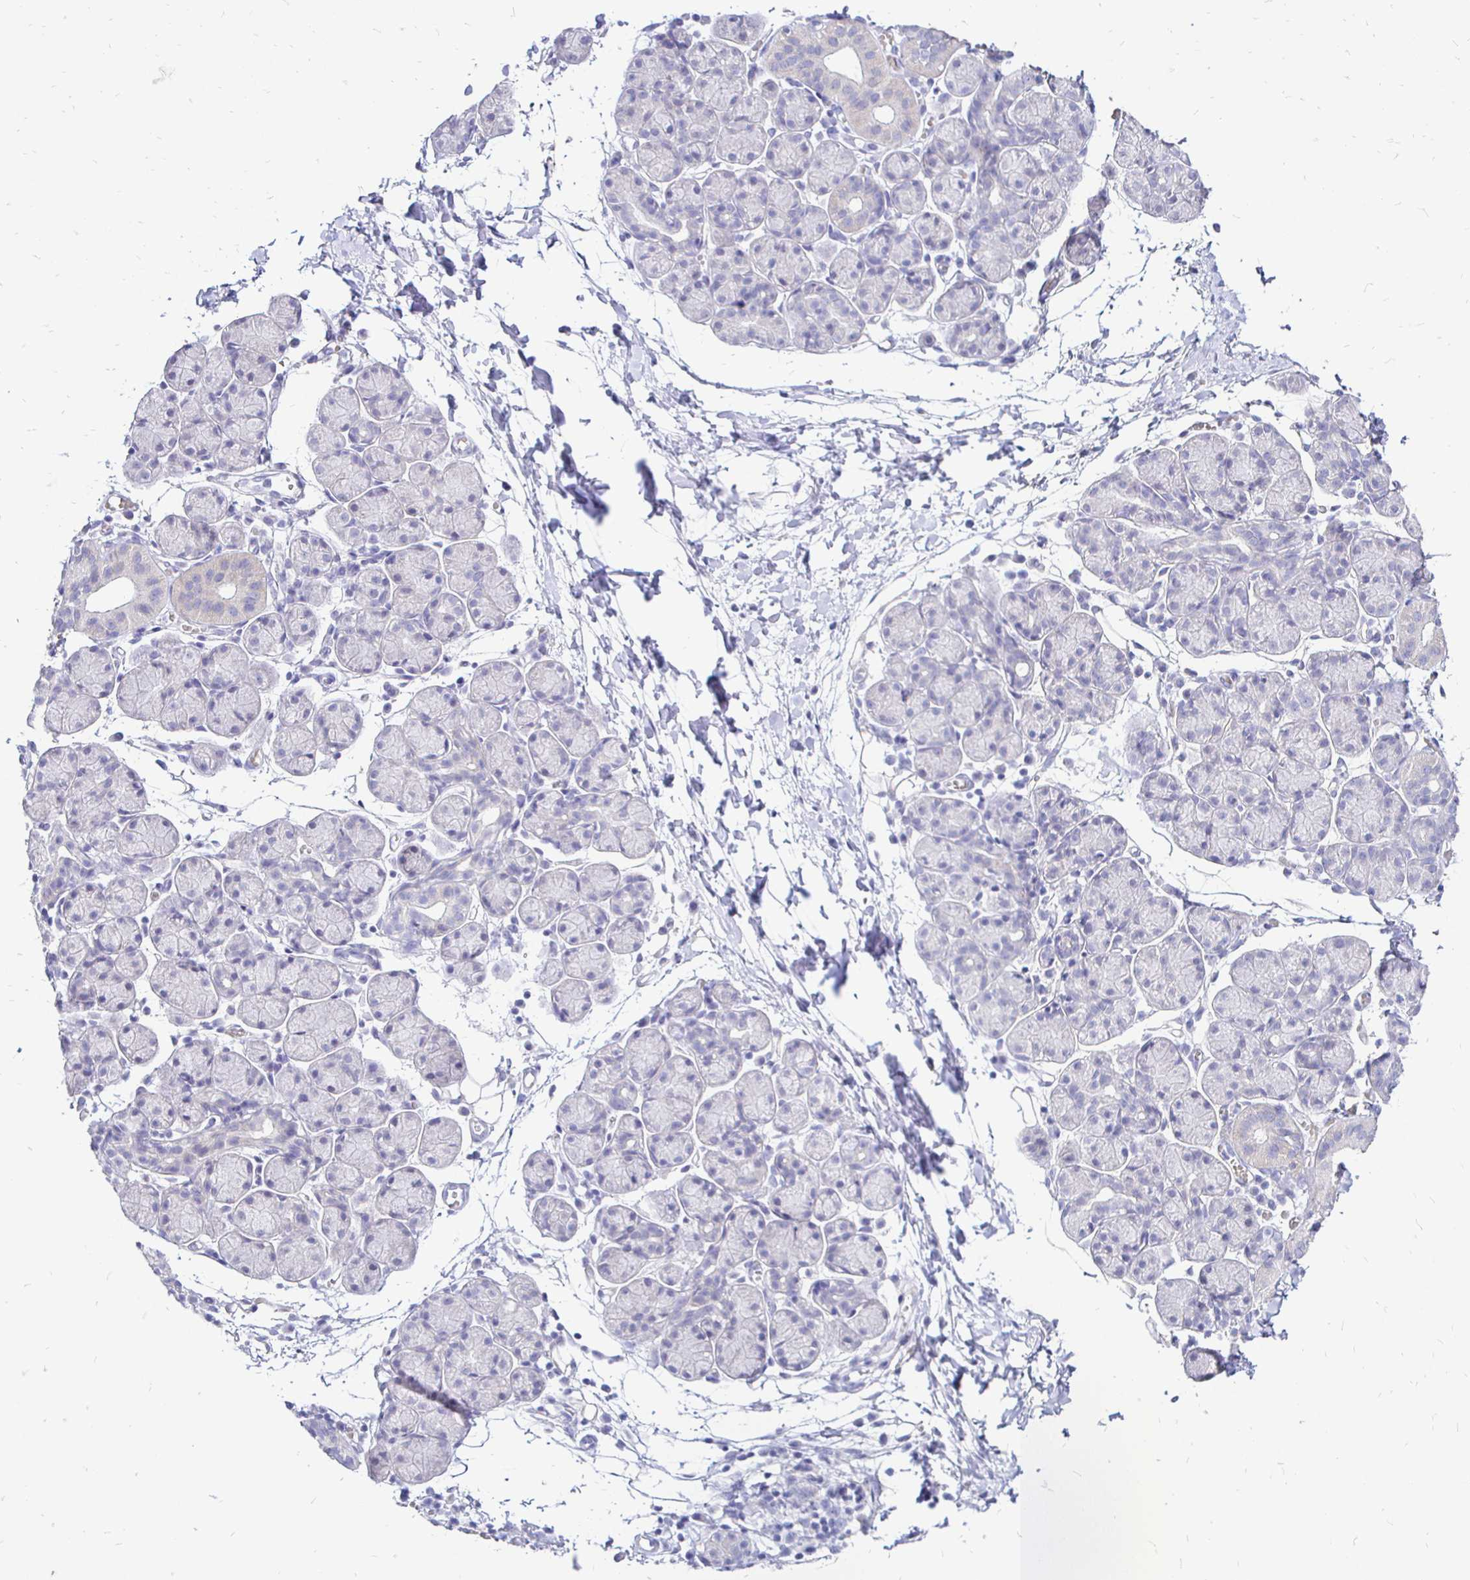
{"staining": {"intensity": "negative", "quantity": "none", "location": "none"}, "tissue": "salivary gland", "cell_type": "Glandular cells", "image_type": "normal", "snomed": [{"axis": "morphology", "description": "Normal tissue, NOS"}, {"axis": "morphology", "description": "Inflammation, NOS"}, {"axis": "topography", "description": "Lymph node"}, {"axis": "topography", "description": "Salivary gland"}], "caption": "DAB (3,3'-diaminobenzidine) immunohistochemical staining of unremarkable human salivary gland demonstrates no significant staining in glandular cells.", "gene": "IRGC", "patient": {"sex": "male", "age": 3}}